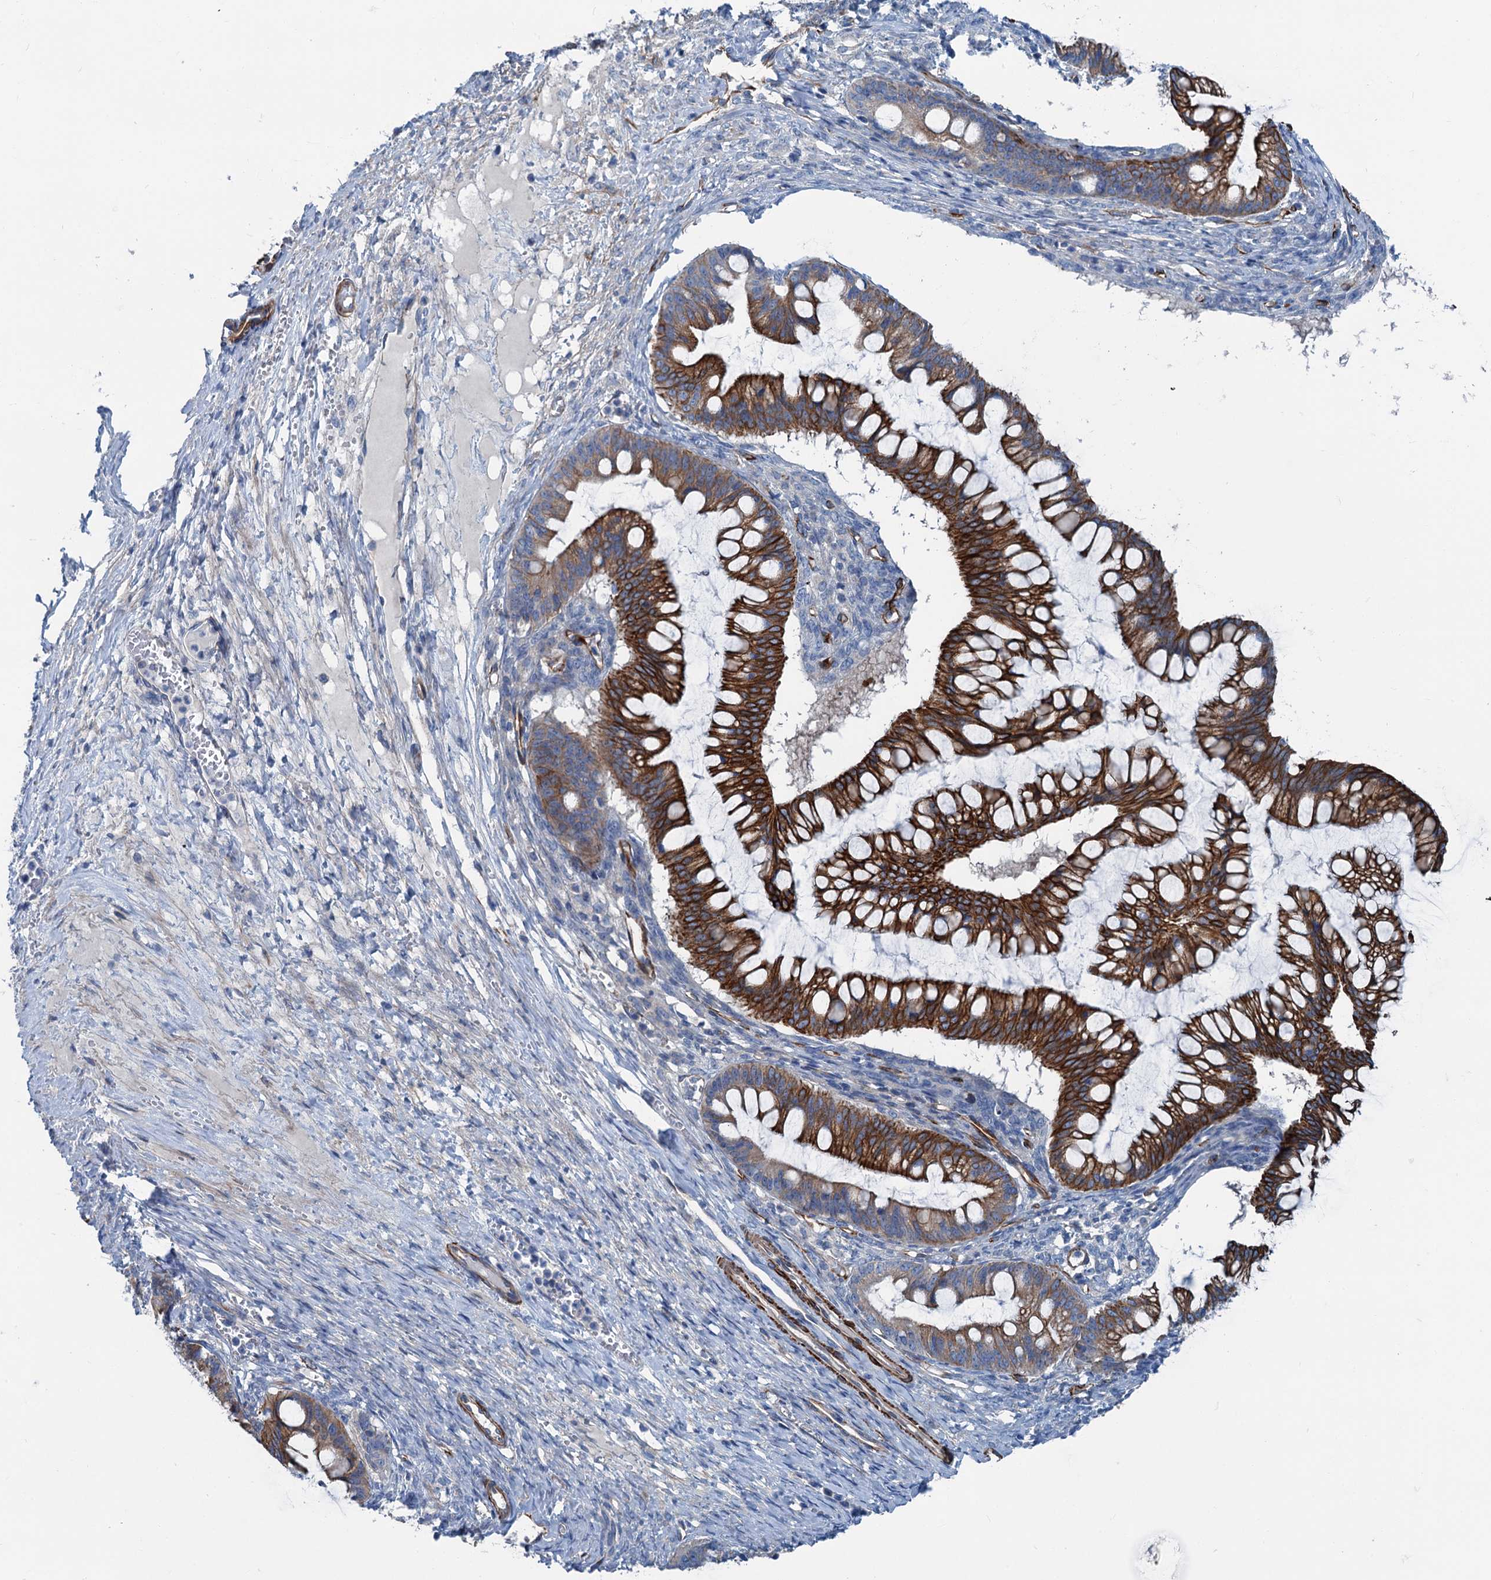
{"staining": {"intensity": "moderate", "quantity": ">75%", "location": "cytoplasmic/membranous"}, "tissue": "ovarian cancer", "cell_type": "Tumor cells", "image_type": "cancer", "snomed": [{"axis": "morphology", "description": "Cystadenocarcinoma, mucinous, NOS"}, {"axis": "topography", "description": "Ovary"}], "caption": "The photomicrograph displays staining of ovarian cancer, revealing moderate cytoplasmic/membranous protein expression (brown color) within tumor cells.", "gene": "CALCOCO1", "patient": {"sex": "female", "age": 73}}